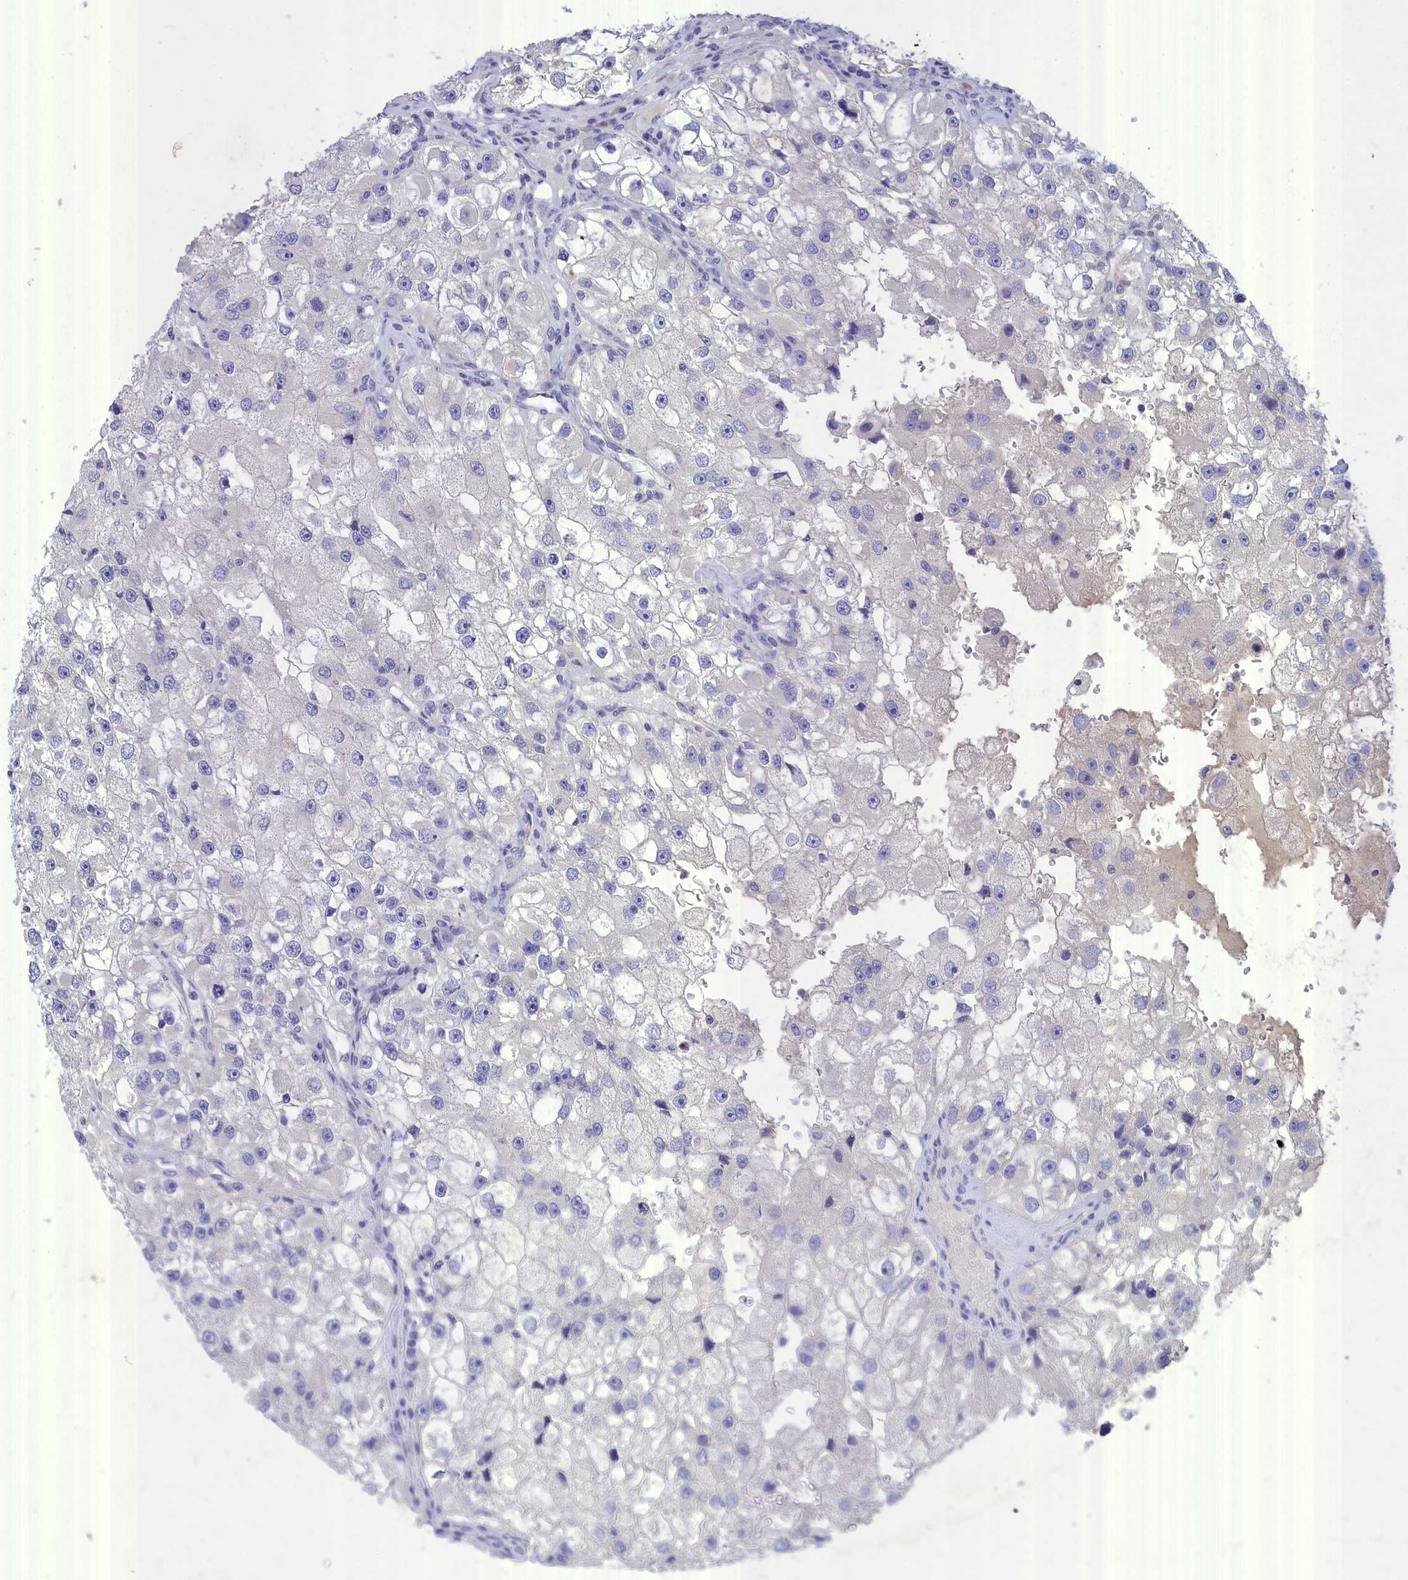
{"staining": {"intensity": "negative", "quantity": "none", "location": "none"}, "tissue": "renal cancer", "cell_type": "Tumor cells", "image_type": "cancer", "snomed": [{"axis": "morphology", "description": "Adenocarcinoma, NOS"}, {"axis": "topography", "description": "Kidney"}], "caption": "Protein analysis of renal cancer exhibits no significant positivity in tumor cells.", "gene": "DEFB119", "patient": {"sex": "male", "age": 63}}